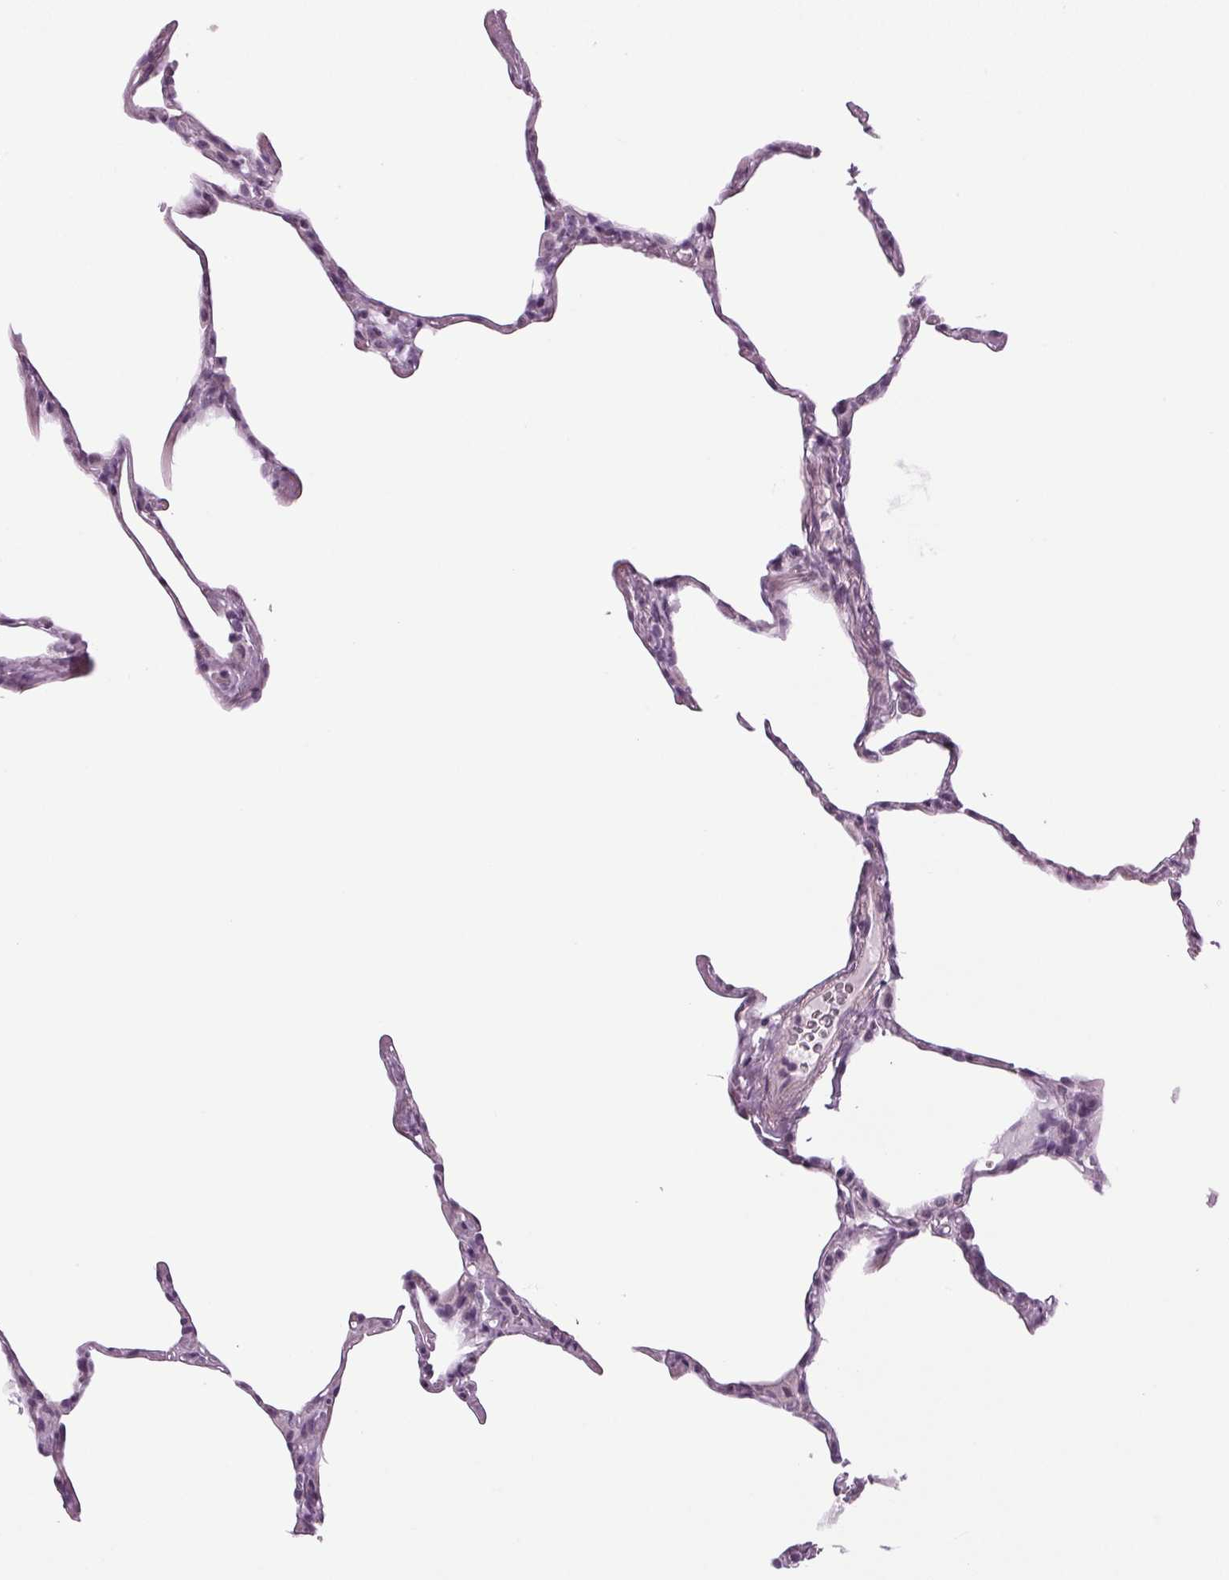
{"staining": {"intensity": "negative", "quantity": "none", "location": "none"}, "tissue": "lung", "cell_type": "Alveolar cells", "image_type": "normal", "snomed": [{"axis": "morphology", "description": "Normal tissue, NOS"}, {"axis": "topography", "description": "Lung"}], "caption": "Immunohistochemistry micrograph of benign human lung stained for a protein (brown), which shows no expression in alveolar cells. (DAB IHC, high magnification).", "gene": "DNAH12", "patient": {"sex": "male", "age": 65}}